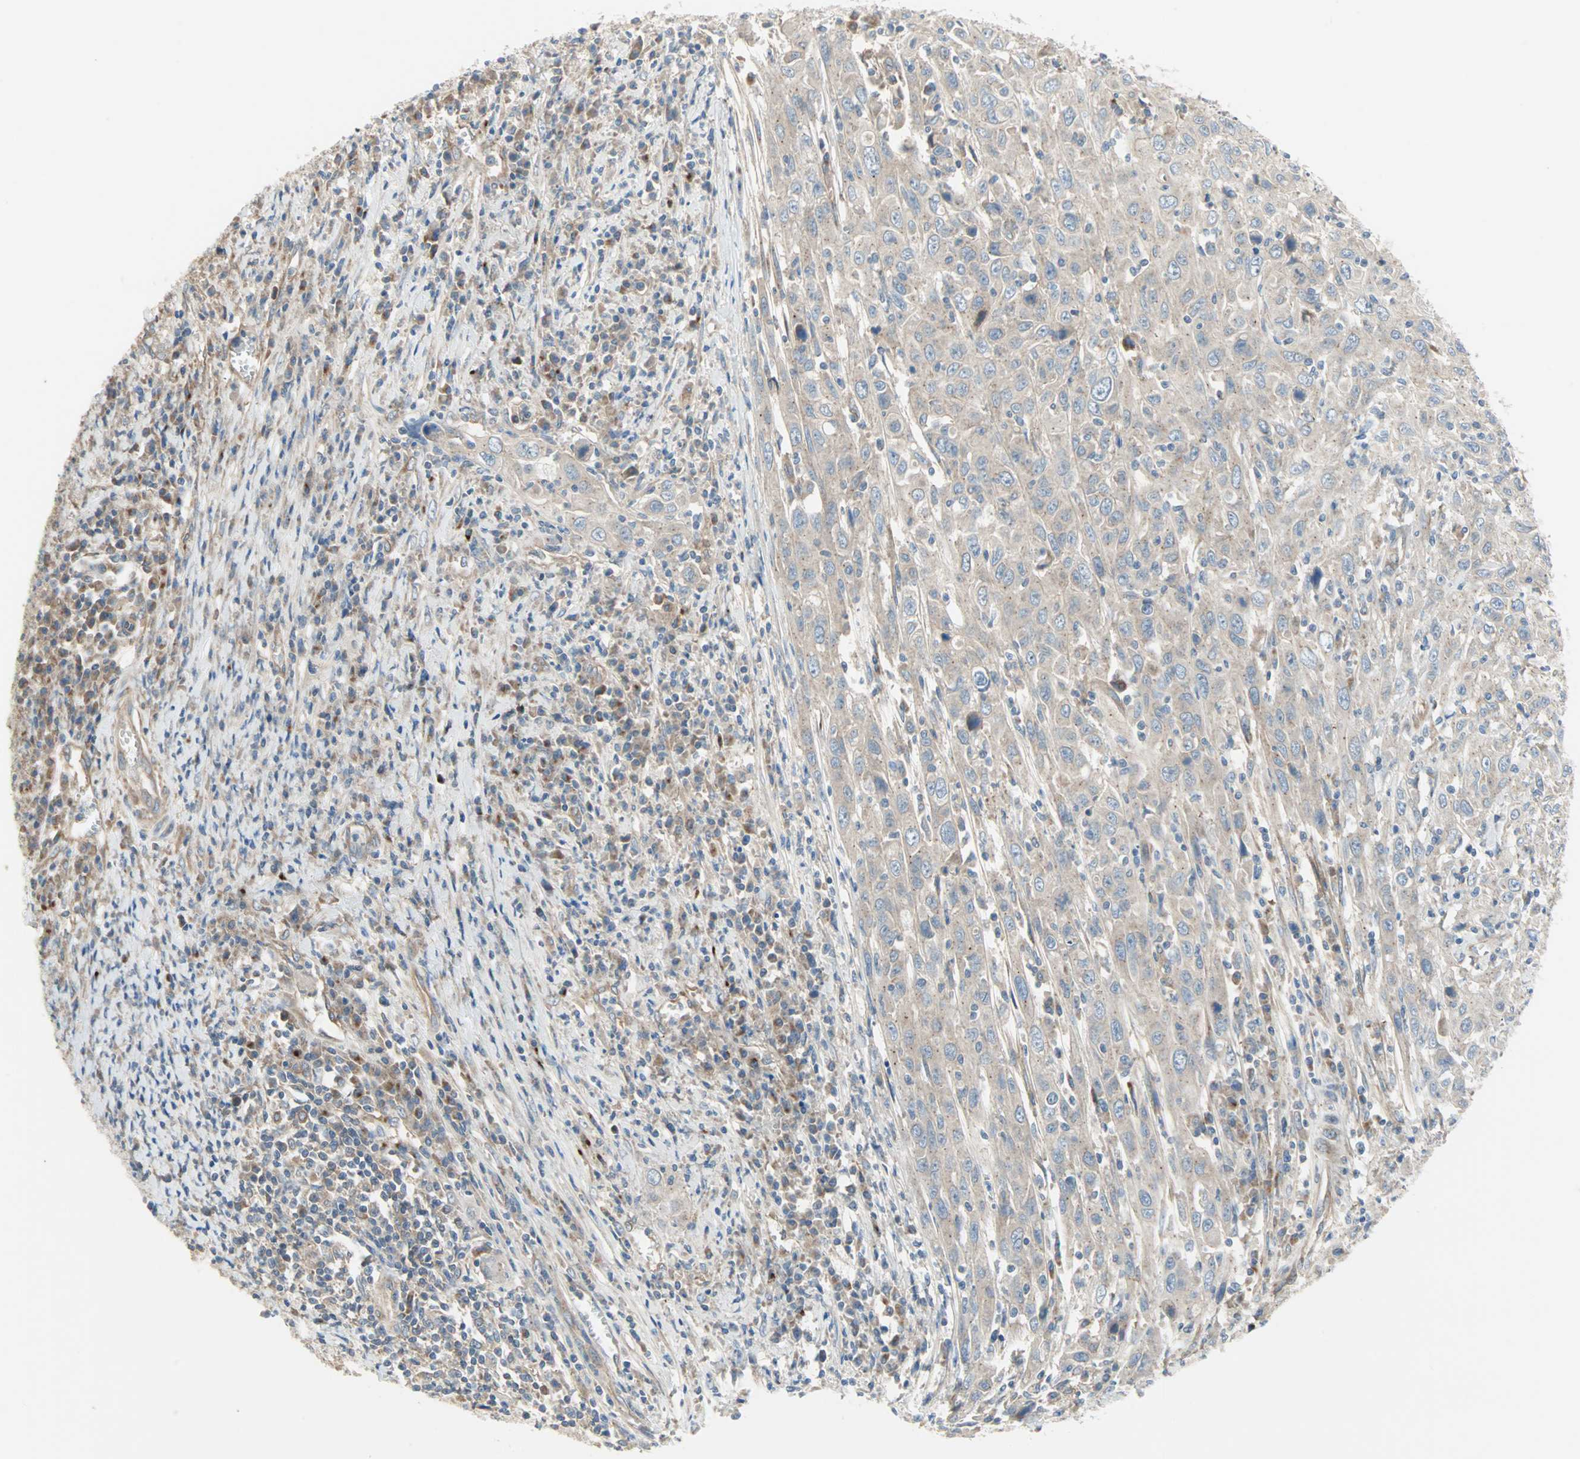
{"staining": {"intensity": "weak", "quantity": "25%-75%", "location": "cytoplasmic/membranous"}, "tissue": "cervical cancer", "cell_type": "Tumor cells", "image_type": "cancer", "snomed": [{"axis": "morphology", "description": "Squamous cell carcinoma, NOS"}, {"axis": "topography", "description": "Cervix"}], "caption": "Protein staining of cervical cancer (squamous cell carcinoma) tissue demonstrates weak cytoplasmic/membranous expression in about 25%-75% of tumor cells.", "gene": "PDE8A", "patient": {"sex": "female", "age": 46}}